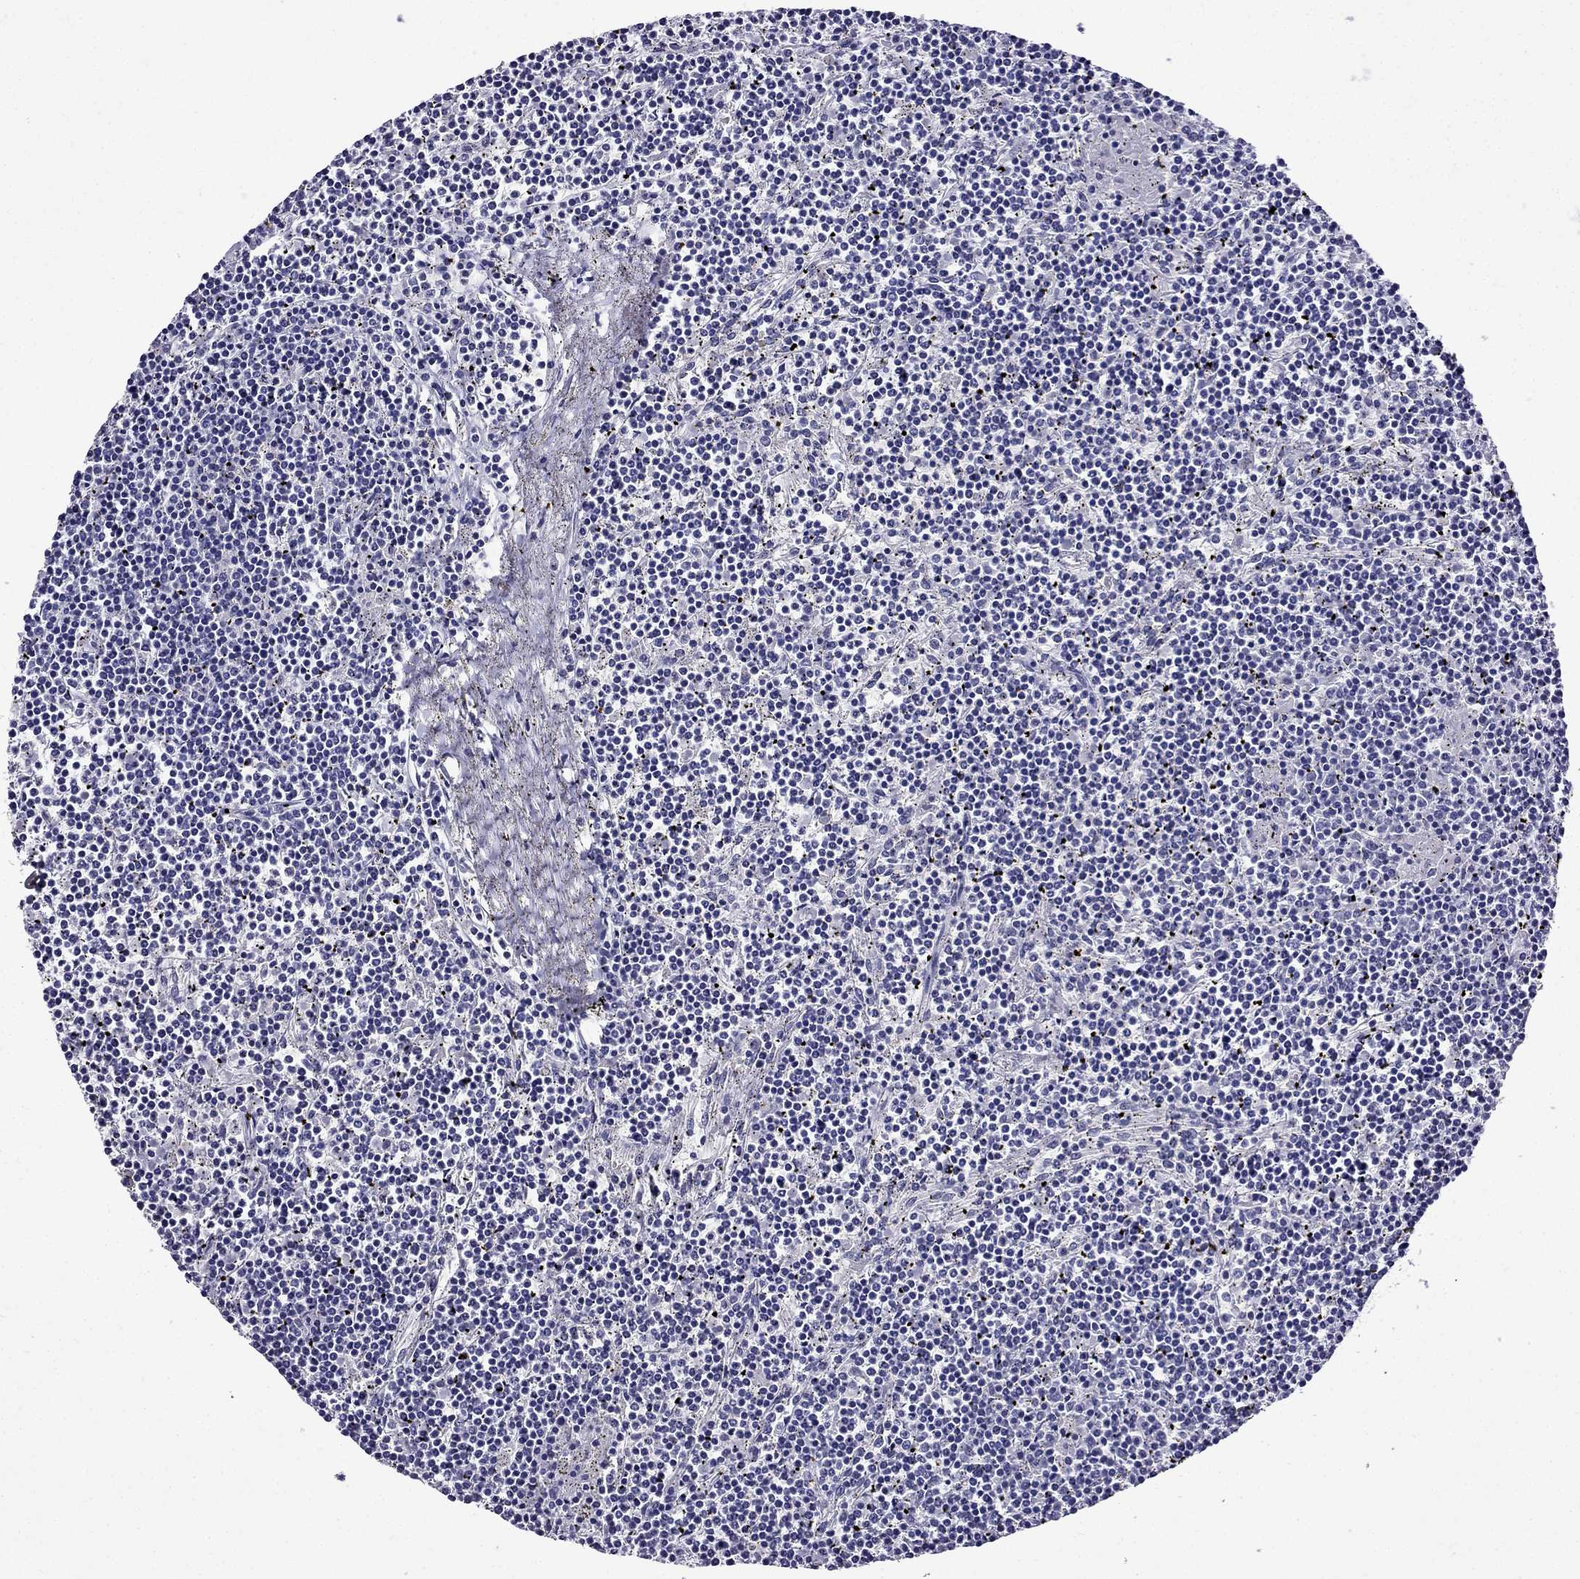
{"staining": {"intensity": "negative", "quantity": "none", "location": "none"}, "tissue": "lymphoma", "cell_type": "Tumor cells", "image_type": "cancer", "snomed": [{"axis": "morphology", "description": "Malignant lymphoma, non-Hodgkin's type, Low grade"}, {"axis": "topography", "description": "Spleen"}], "caption": "There is no significant positivity in tumor cells of low-grade malignant lymphoma, non-Hodgkin's type.", "gene": "ERC2", "patient": {"sex": "female", "age": 19}}